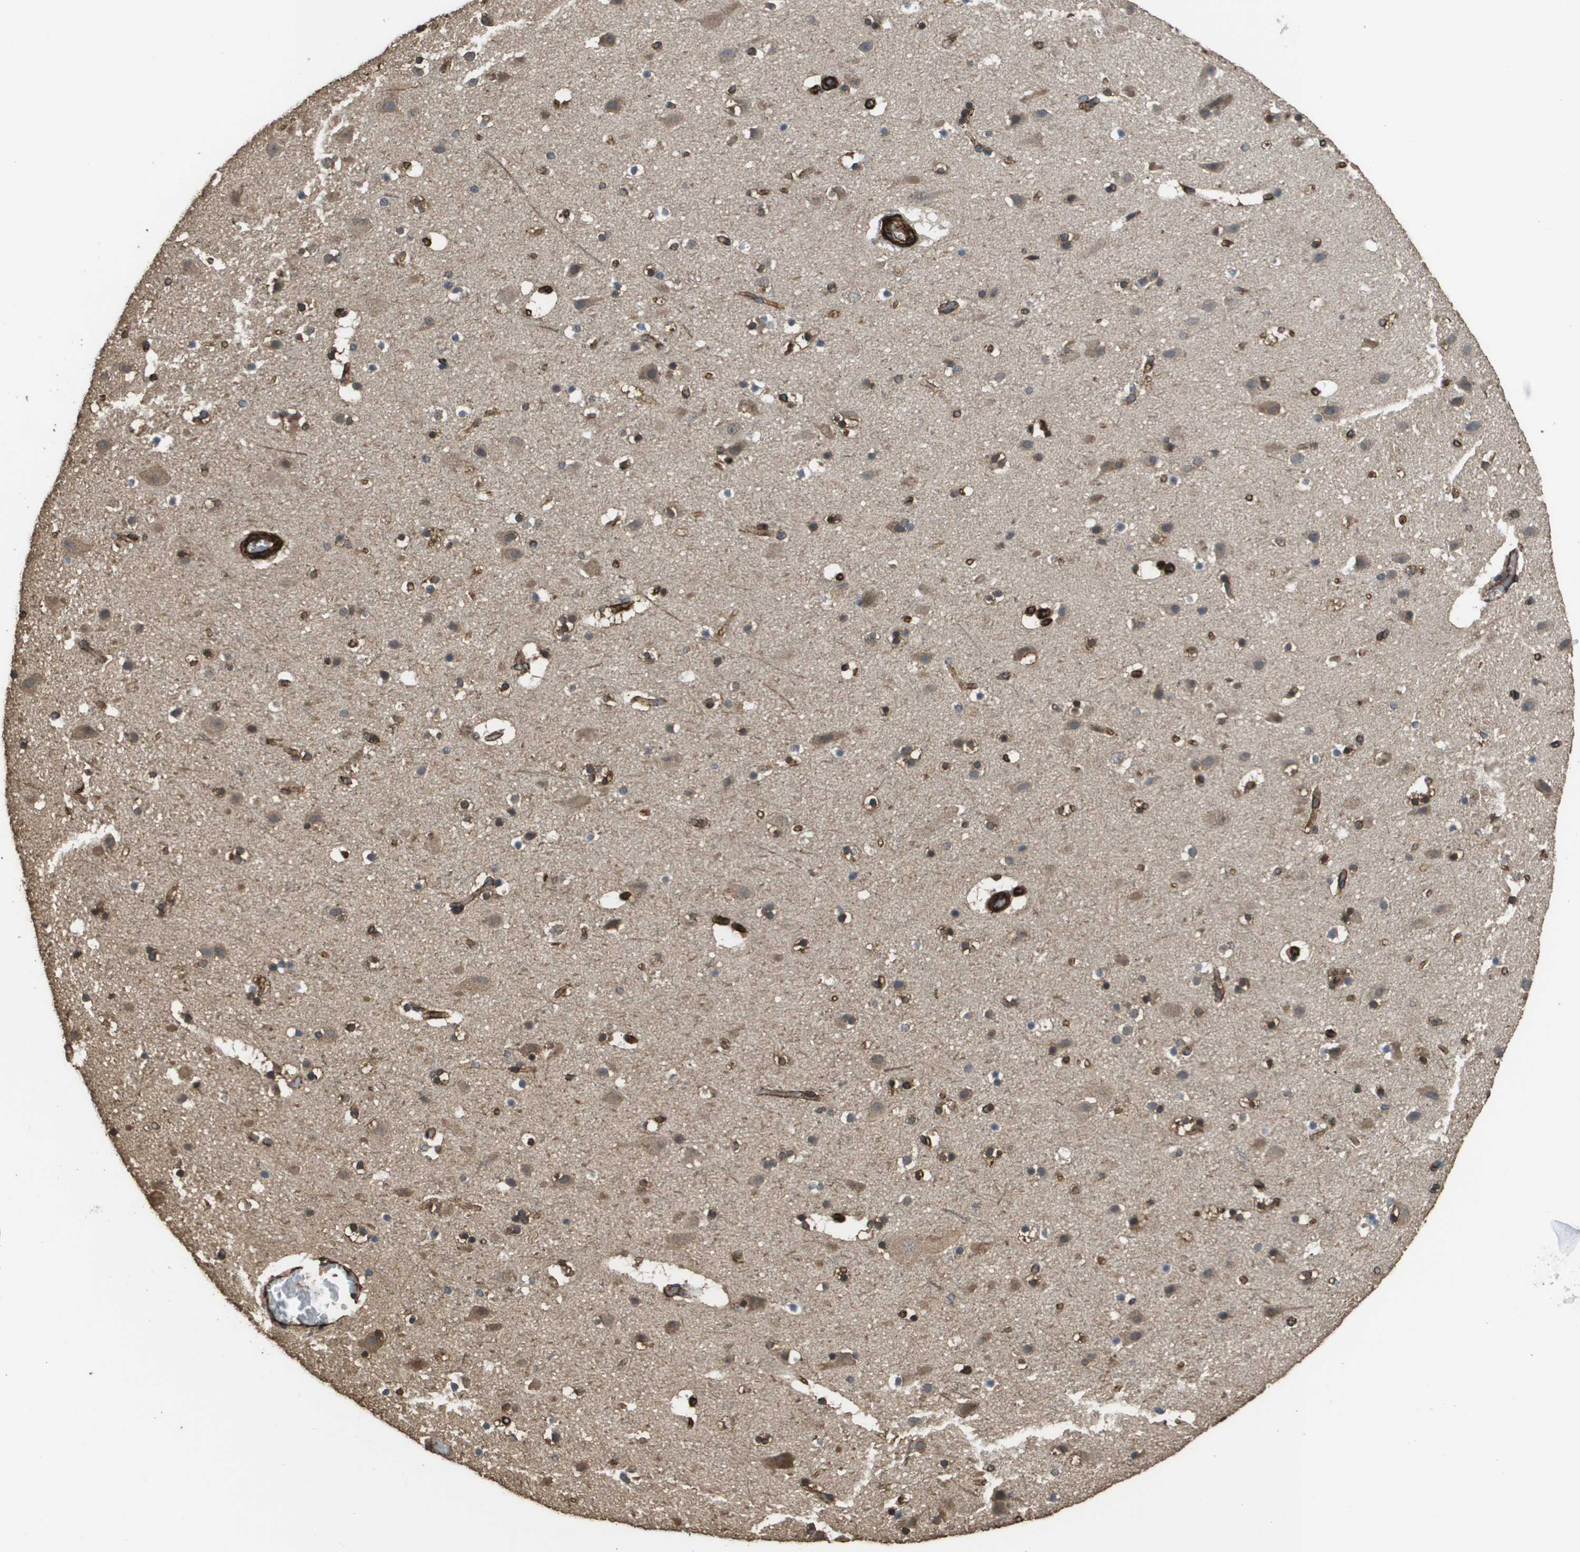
{"staining": {"intensity": "strong", "quantity": "25%-75%", "location": "cytoplasmic/membranous"}, "tissue": "cerebral cortex", "cell_type": "Endothelial cells", "image_type": "normal", "snomed": [{"axis": "morphology", "description": "Normal tissue, NOS"}, {"axis": "topography", "description": "Cerebral cortex"}], "caption": "A high-resolution photomicrograph shows immunohistochemistry staining of benign cerebral cortex, which reveals strong cytoplasmic/membranous positivity in about 25%-75% of endothelial cells.", "gene": "AAMP", "patient": {"sex": "male", "age": 45}}